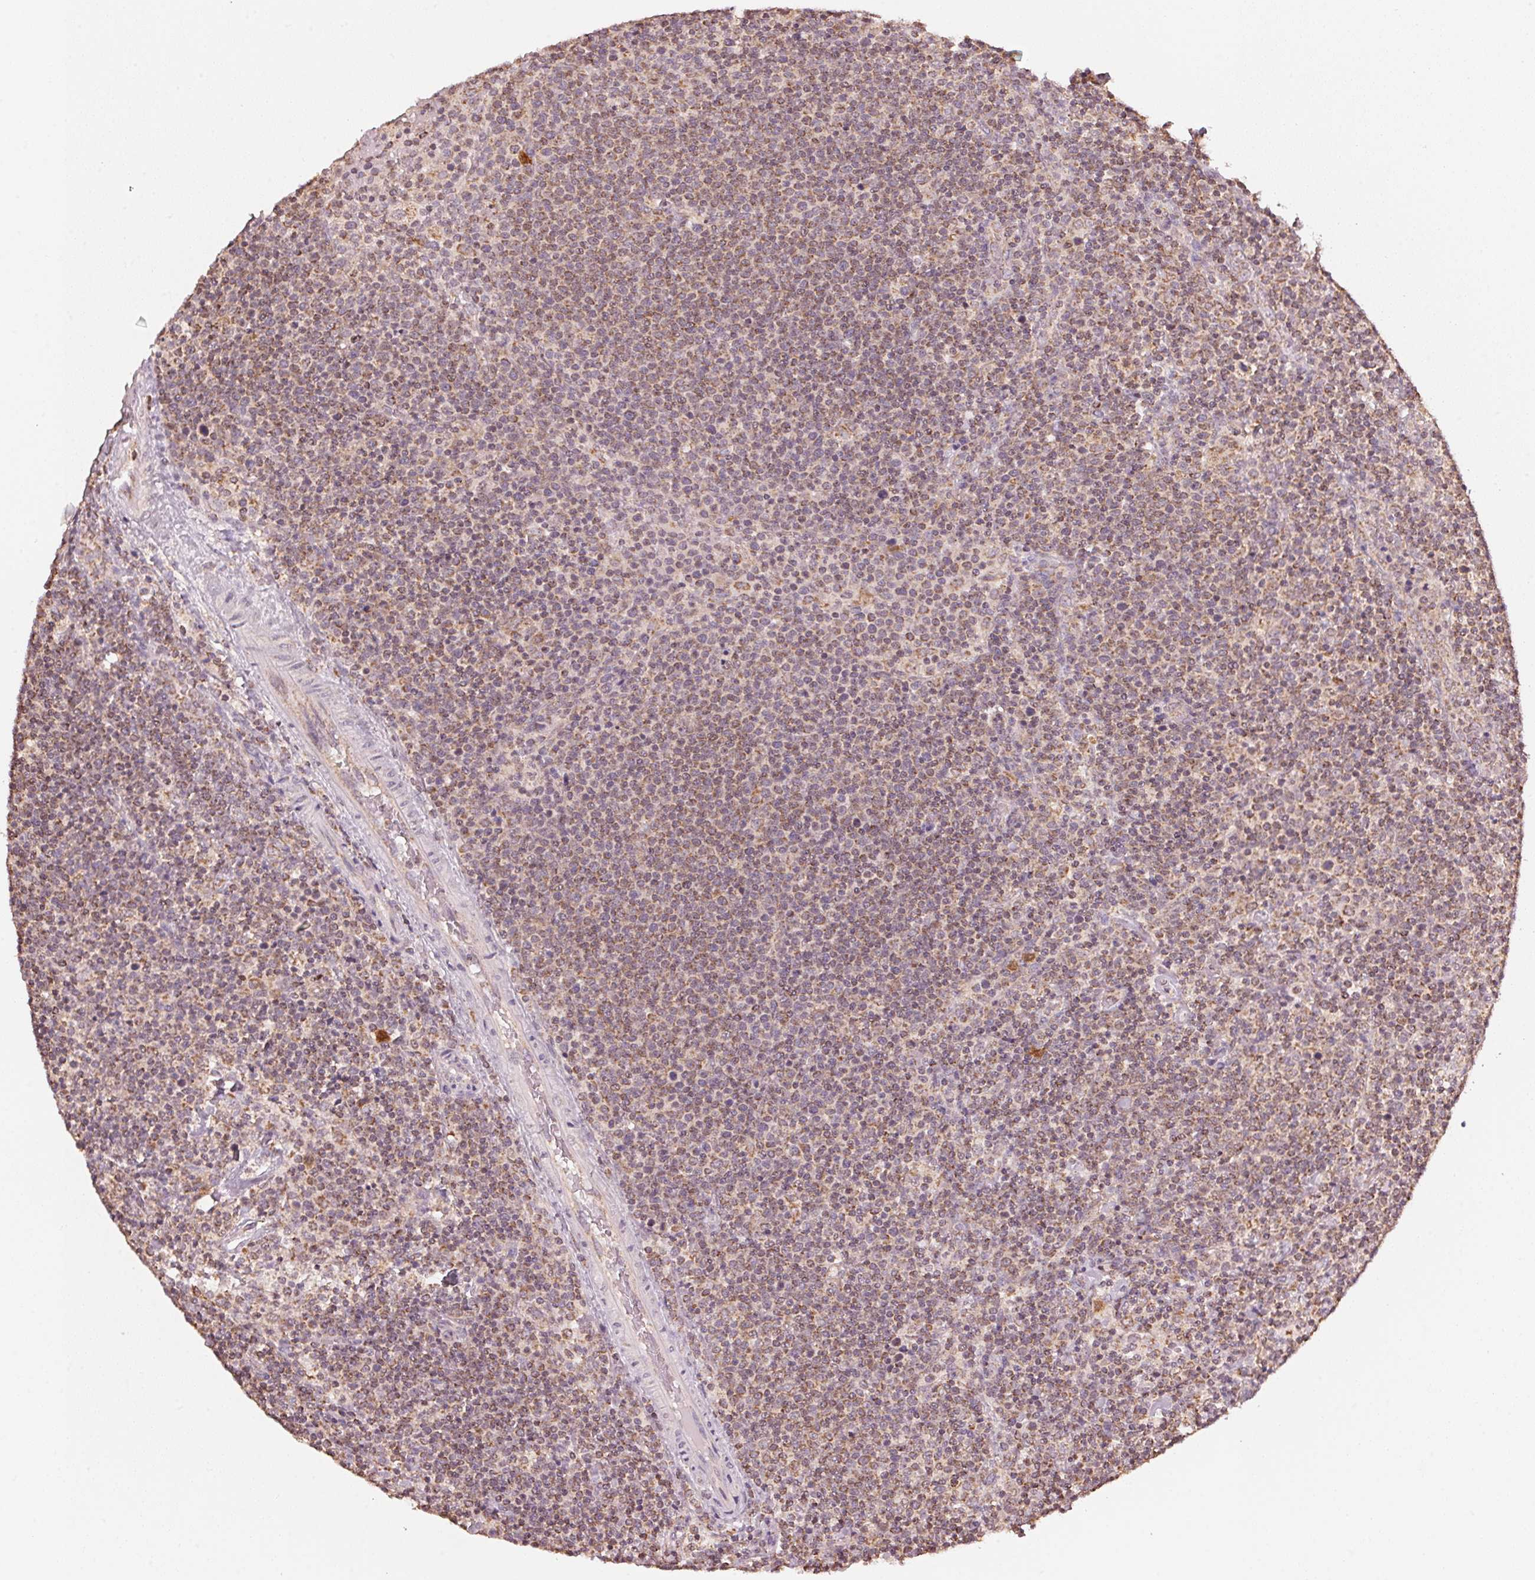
{"staining": {"intensity": "weak", "quantity": "<25%", "location": "cytoplasmic/membranous"}, "tissue": "lymphoma", "cell_type": "Tumor cells", "image_type": "cancer", "snomed": [{"axis": "morphology", "description": "Malignant lymphoma, non-Hodgkin's type, High grade"}, {"axis": "topography", "description": "Lymph node"}], "caption": "This is a histopathology image of immunohistochemistry (IHC) staining of lymphoma, which shows no positivity in tumor cells.", "gene": "ARHGAP6", "patient": {"sex": "male", "age": 61}}